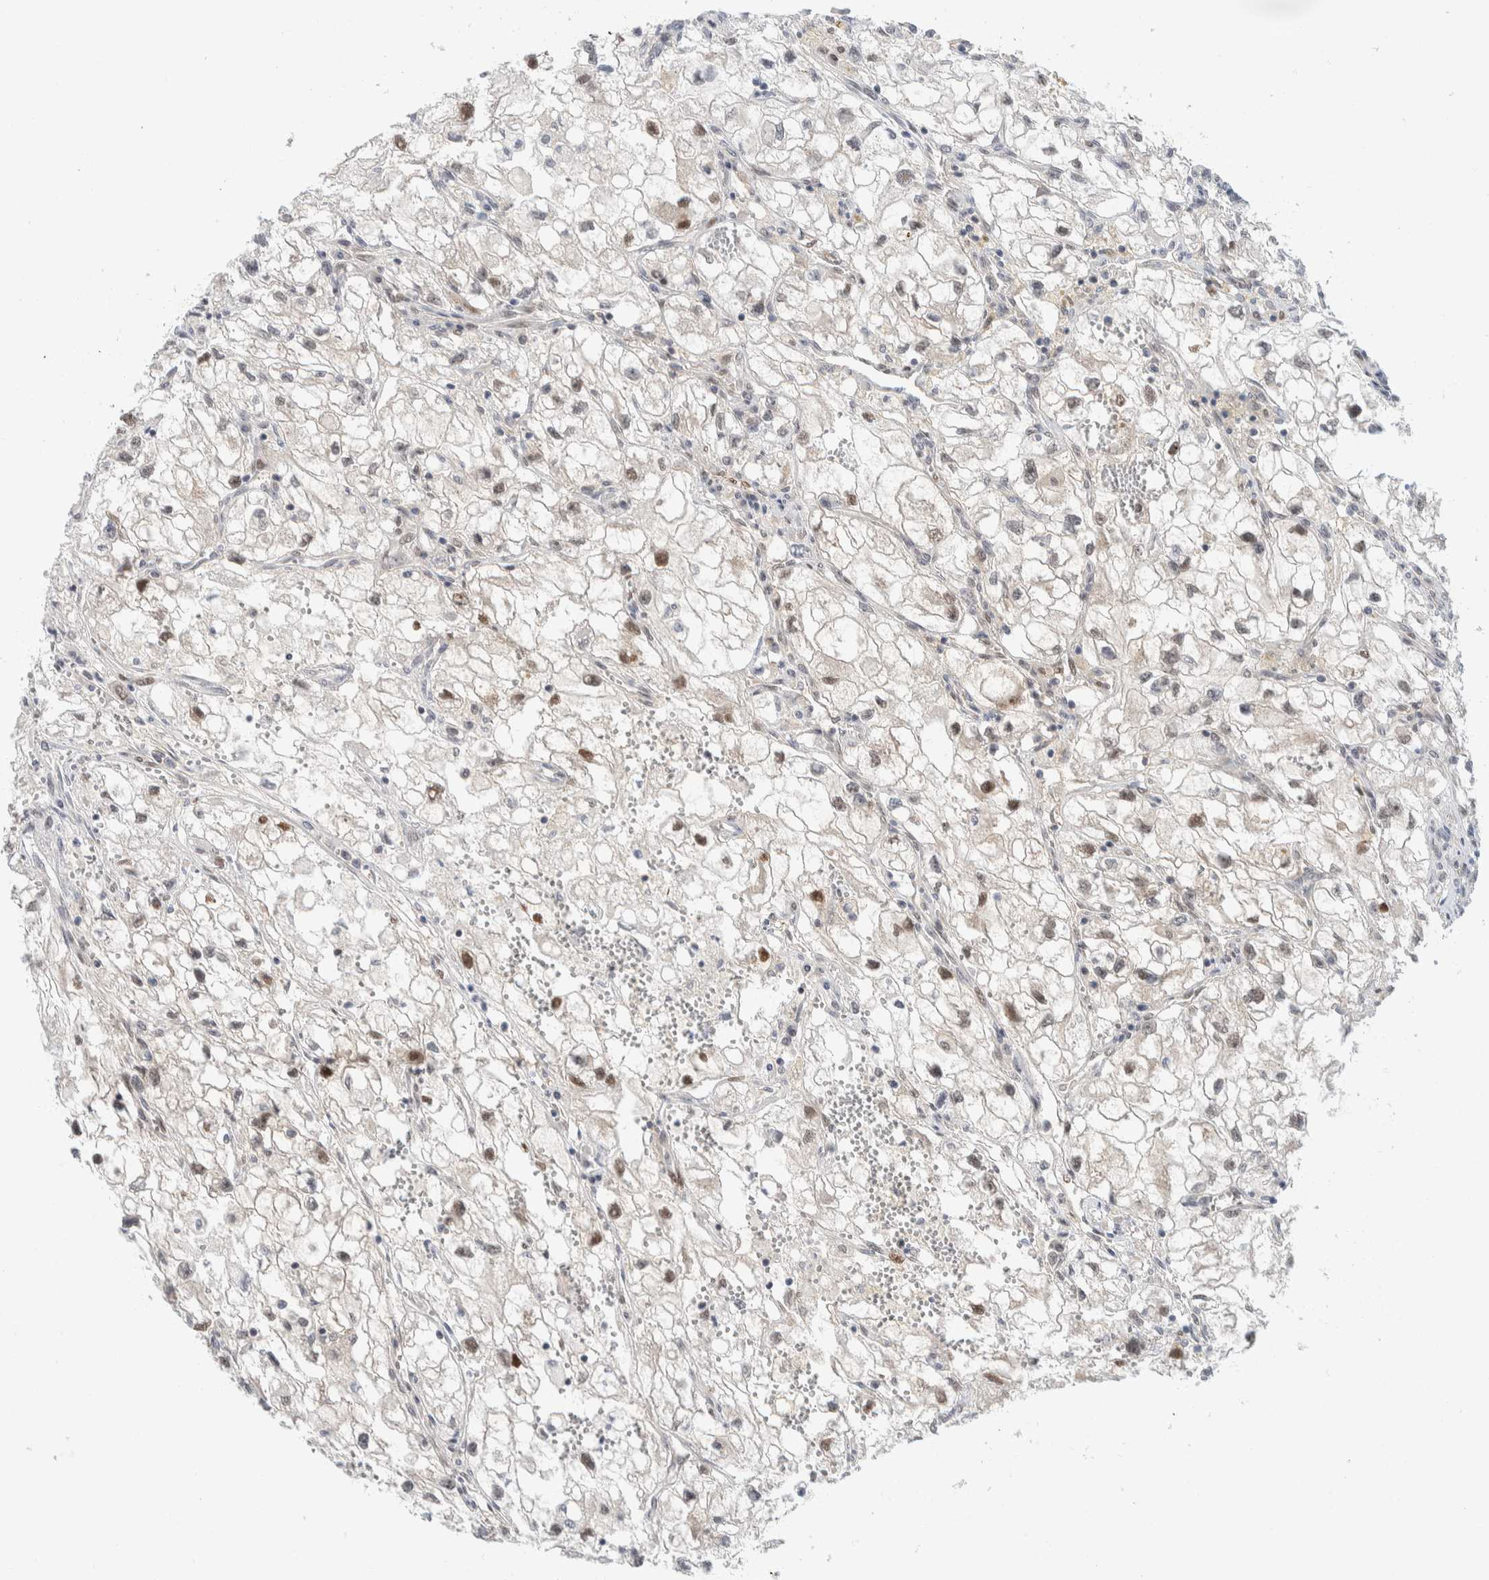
{"staining": {"intensity": "weak", "quantity": "<25%", "location": "nuclear"}, "tissue": "renal cancer", "cell_type": "Tumor cells", "image_type": "cancer", "snomed": [{"axis": "morphology", "description": "Adenocarcinoma, NOS"}, {"axis": "topography", "description": "Kidney"}], "caption": "Tumor cells are negative for protein expression in human renal cancer.", "gene": "NCR3LG1", "patient": {"sex": "female", "age": 70}}